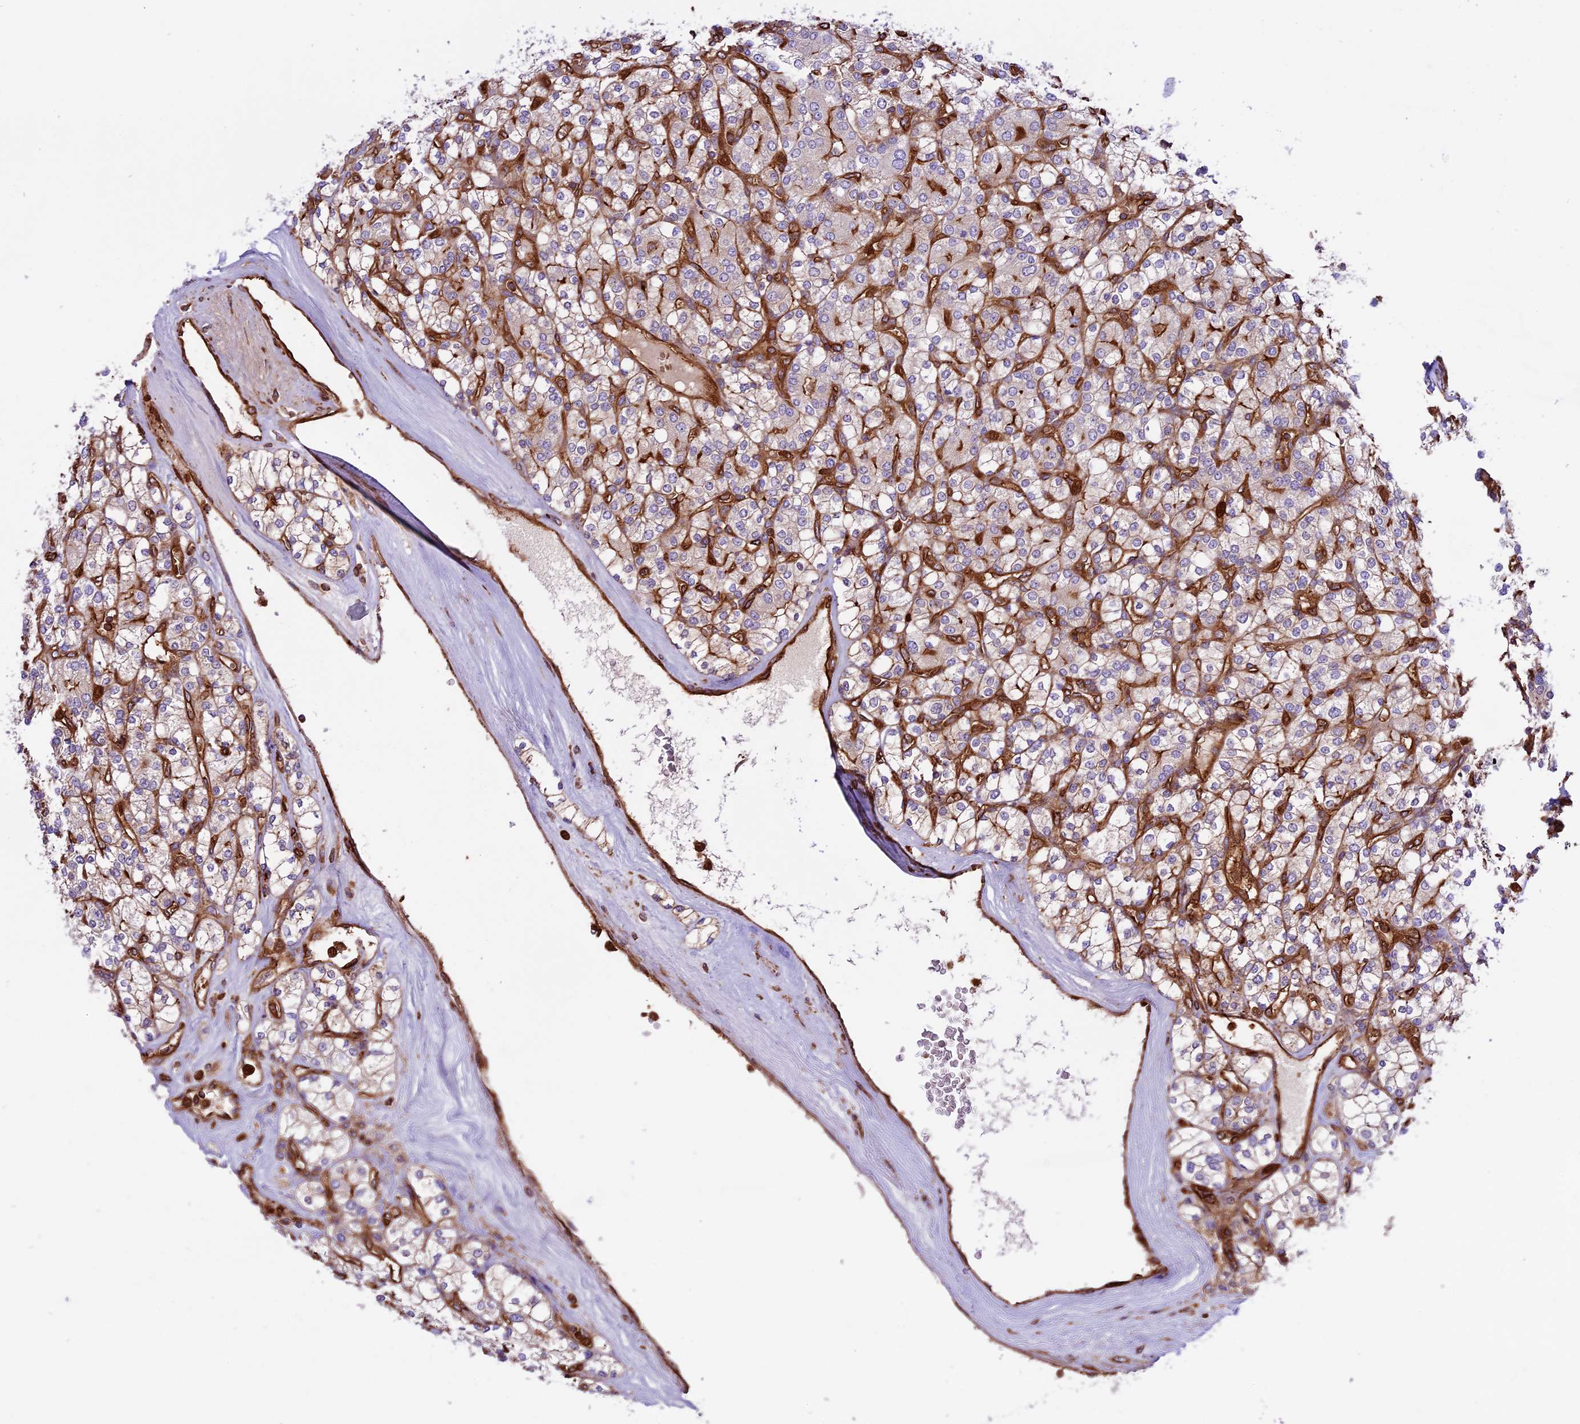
{"staining": {"intensity": "weak", "quantity": "<25%", "location": "cytoplasmic/membranous"}, "tissue": "renal cancer", "cell_type": "Tumor cells", "image_type": "cancer", "snomed": [{"axis": "morphology", "description": "Adenocarcinoma, NOS"}, {"axis": "topography", "description": "Kidney"}], "caption": "Tumor cells are negative for protein expression in human adenocarcinoma (renal). (Brightfield microscopy of DAB (3,3'-diaminobenzidine) immunohistochemistry (IHC) at high magnification).", "gene": "CD99L2", "patient": {"sex": "male", "age": 77}}